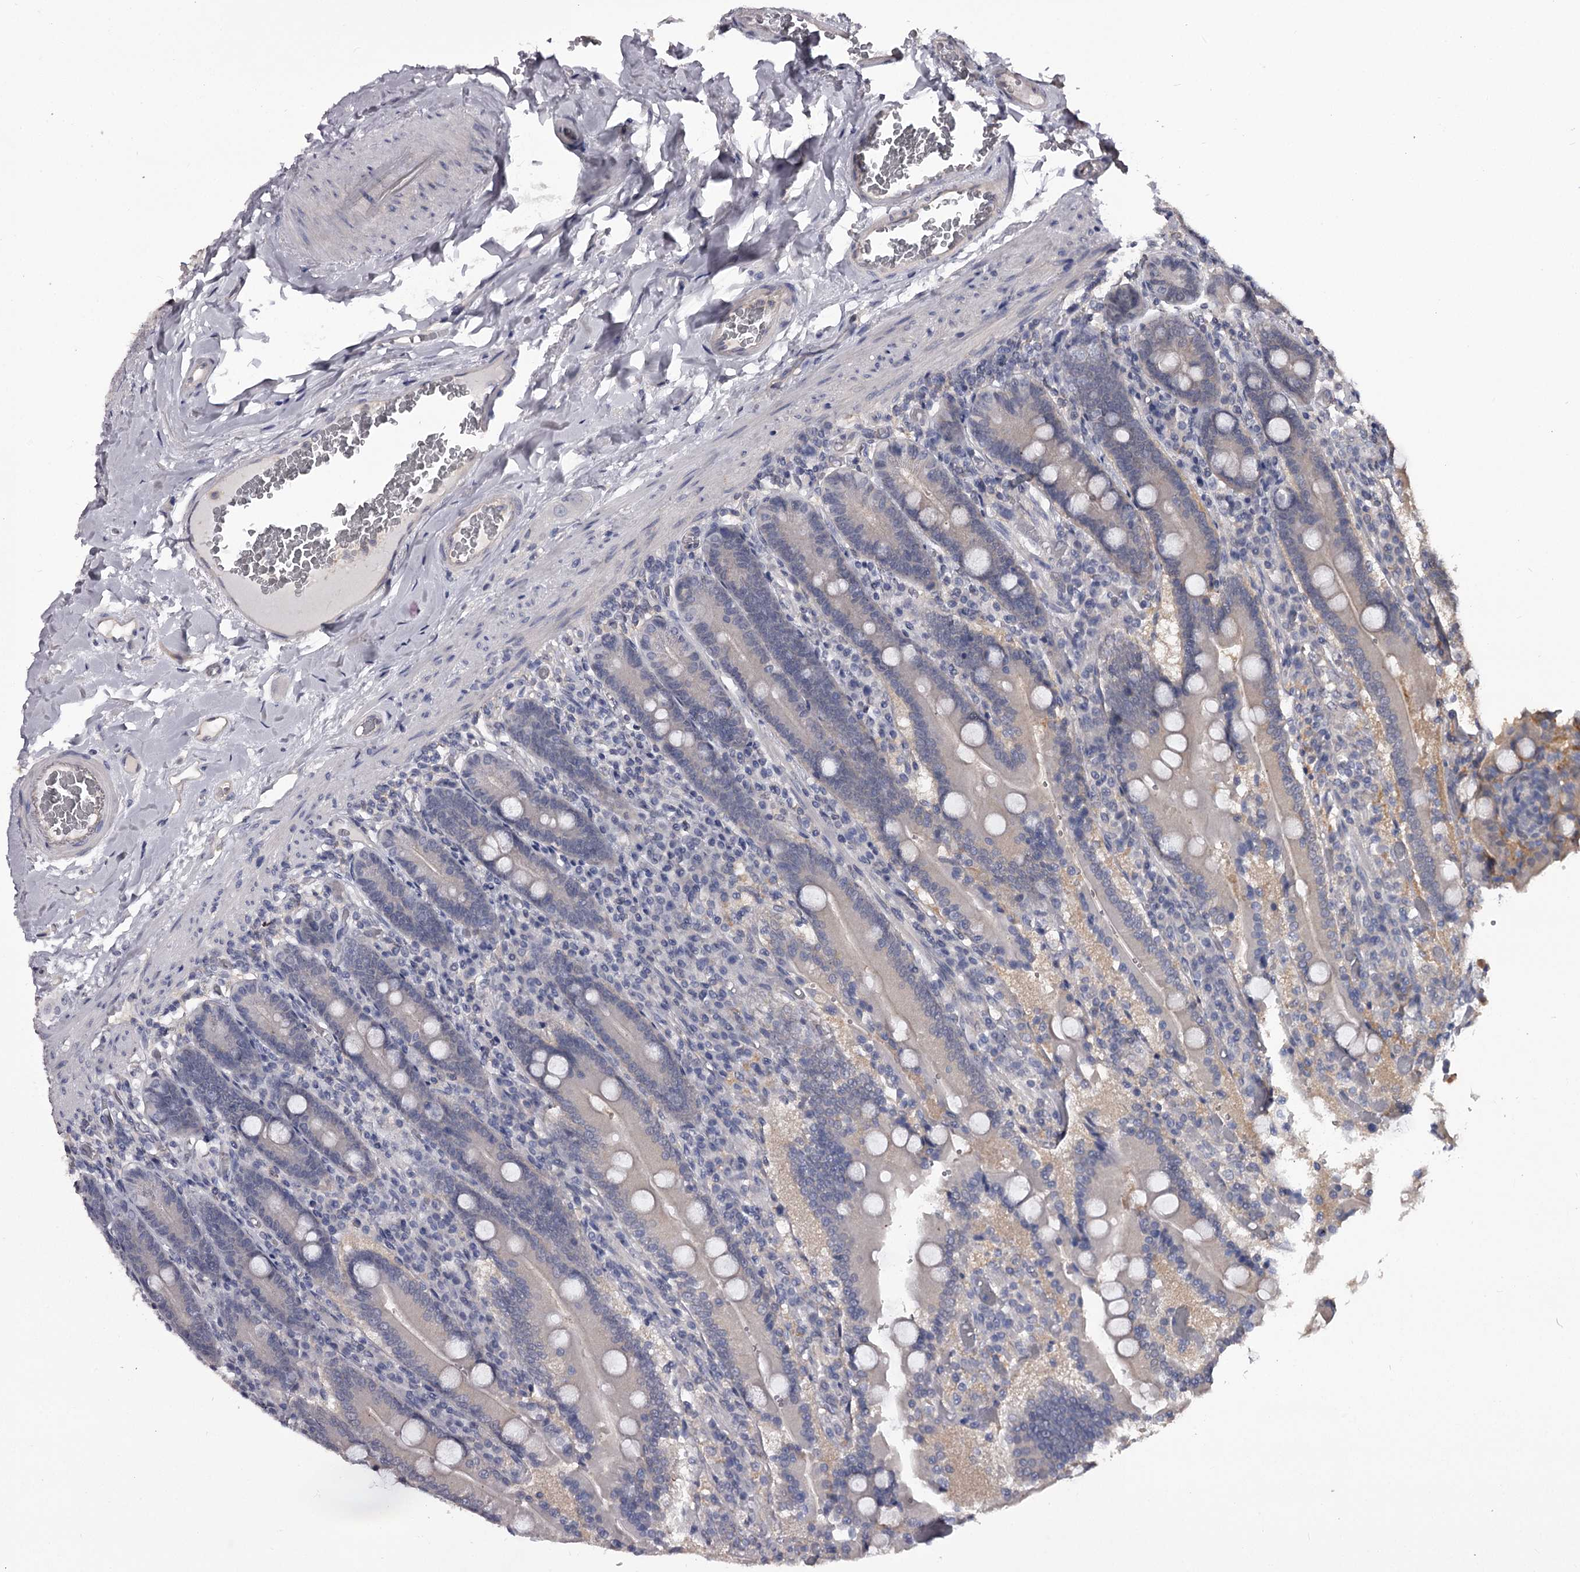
{"staining": {"intensity": "weak", "quantity": "<25%", "location": "cytoplasmic/membranous"}, "tissue": "duodenum", "cell_type": "Glandular cells", "image_type": "normal", "snomed": [{"axis": "morphology", "description": "Normal tissue, NOS"}, {"axis": "topography", "description": "Duodenum"}], "caption": "This is an IHC photomicrograph of benign human duodenum. There is no staining in glandular cells.", "gene": "GSTO1", "patient": {"sex": "female", "age": 62}}